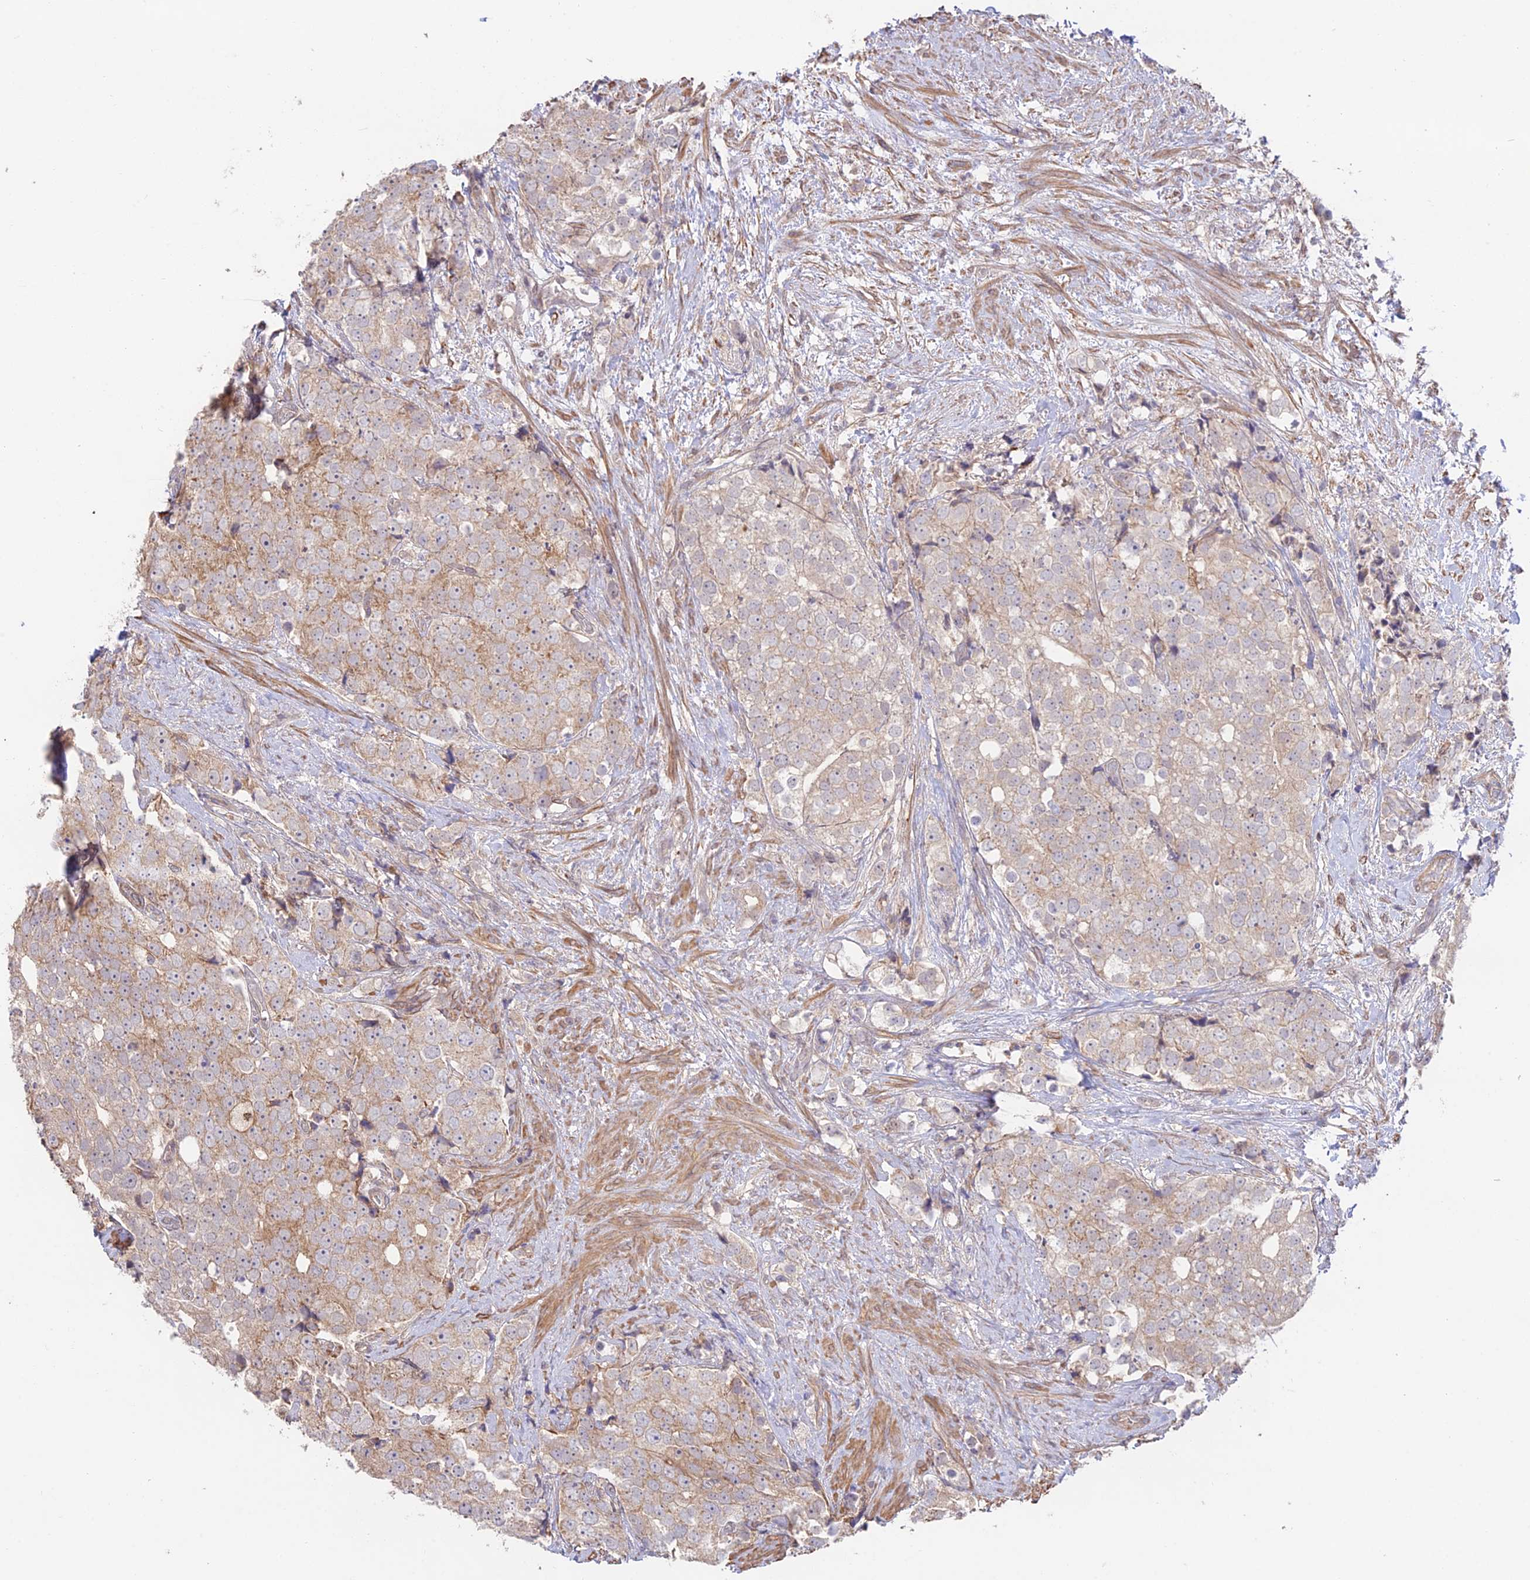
{"staining": {"intensity": "weak", "quantity": ">75%", "location": "cytoplasmic/membranous"}, "tissue": "prostate cancer", "cell_type": "Tumor cells", "image_type": "cancer", "snomed": [{"axis": "morphology", "description": "Adenocarcinoma, High grade"}, {"axis": "topography", "description": "Prostate"}], "caption": "Weak cytoplasmic/membranous protein positivity is appreciated in approximately >75% of tumor cells in prostate cancer.", "gene": "CLCF1", "patient": {"sex": "male", "age": 49}}